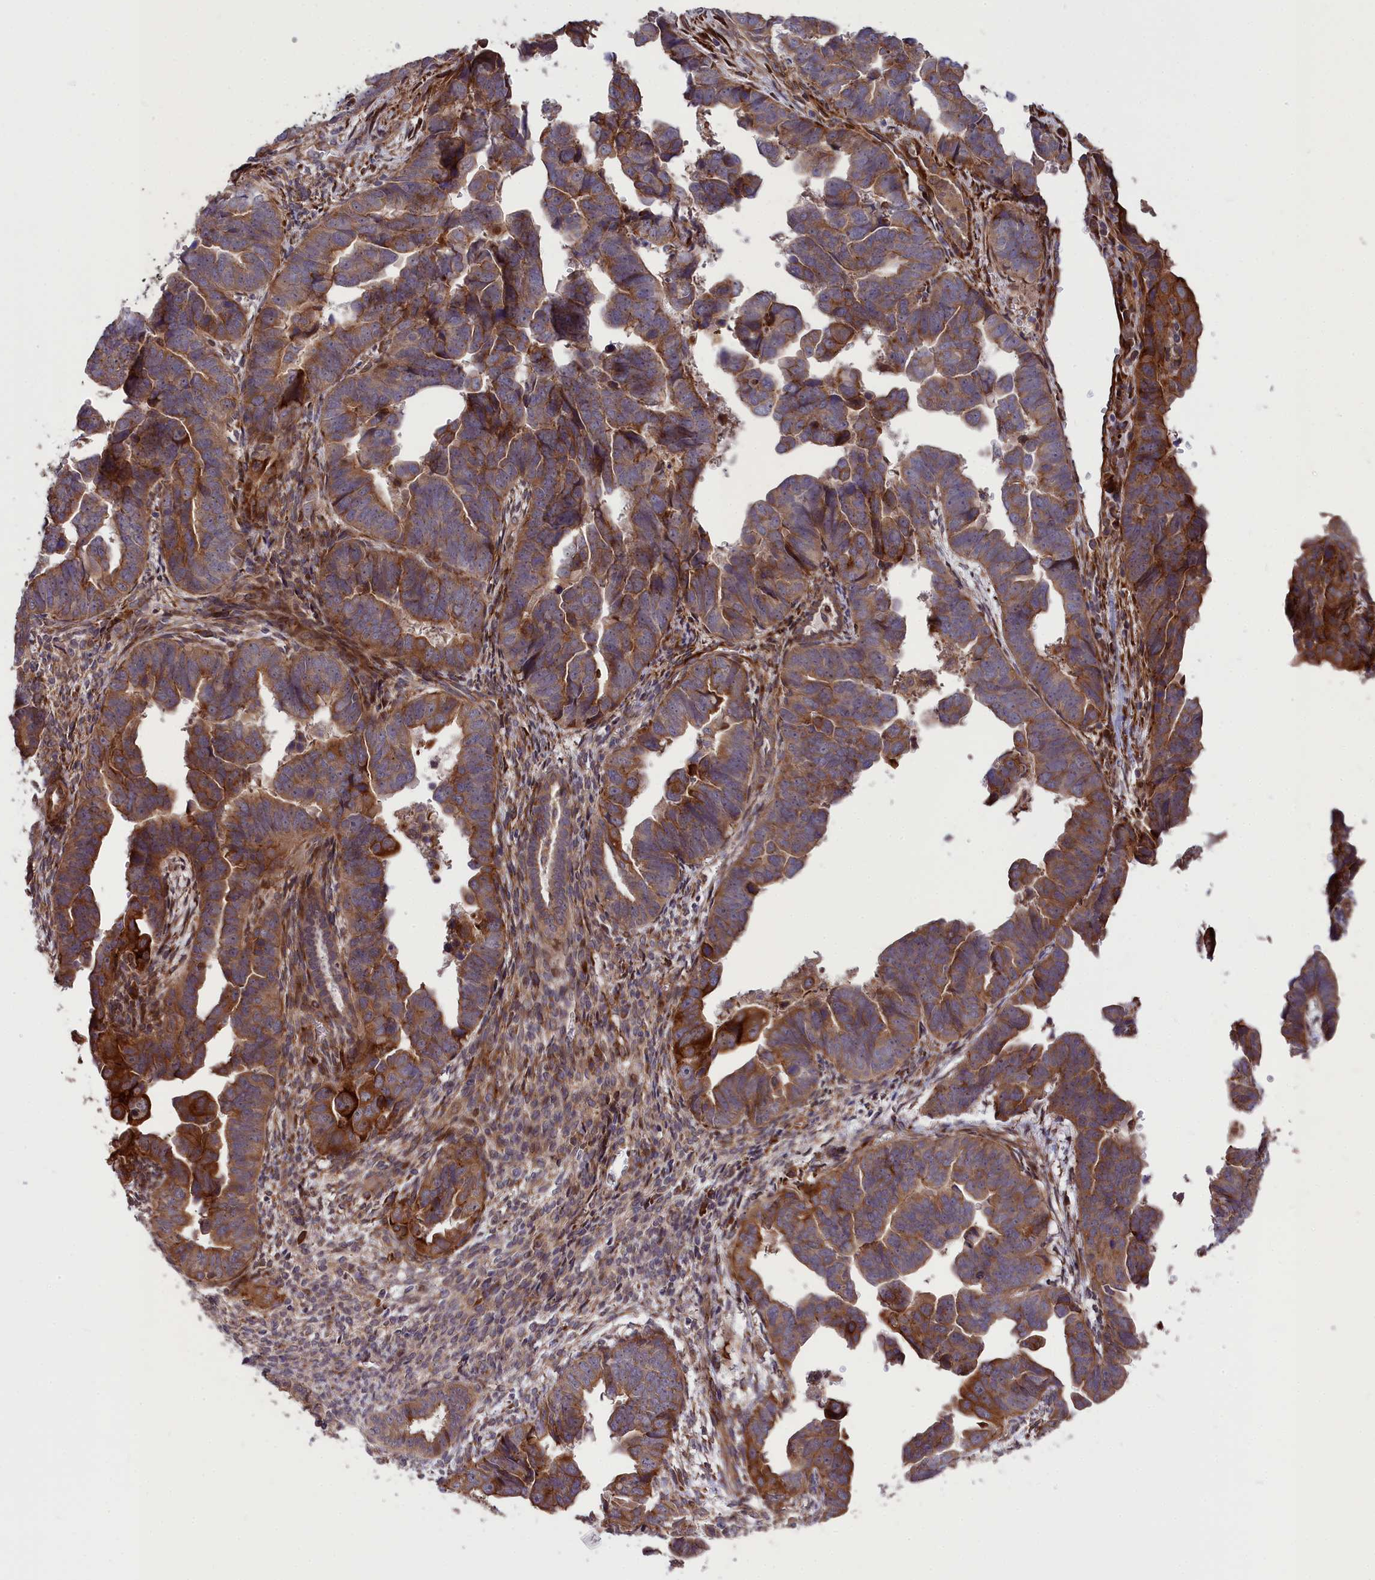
{"staining": {"intensity": "moderate", "quantity": ">75%", "location": "cytoplasmic/membranous"}, "tissue": "endometrial cancer", "cell_type": "Tumor cells", "image_type": "cancer", "snomed": [{"axis": "morphology", "description": "Adenocarcinoma, NOS"}, {"axis": "topography", "description": "Endometrium"}], "caption": "Protein staining demonstrates moderate cytoplasmic/membranous positivity in approximately >75% of tumor cells in endometrial cancer (adenocarcinoma).", "gene": "DDX60L", "patient": {"sex": "female", "age": 75}}